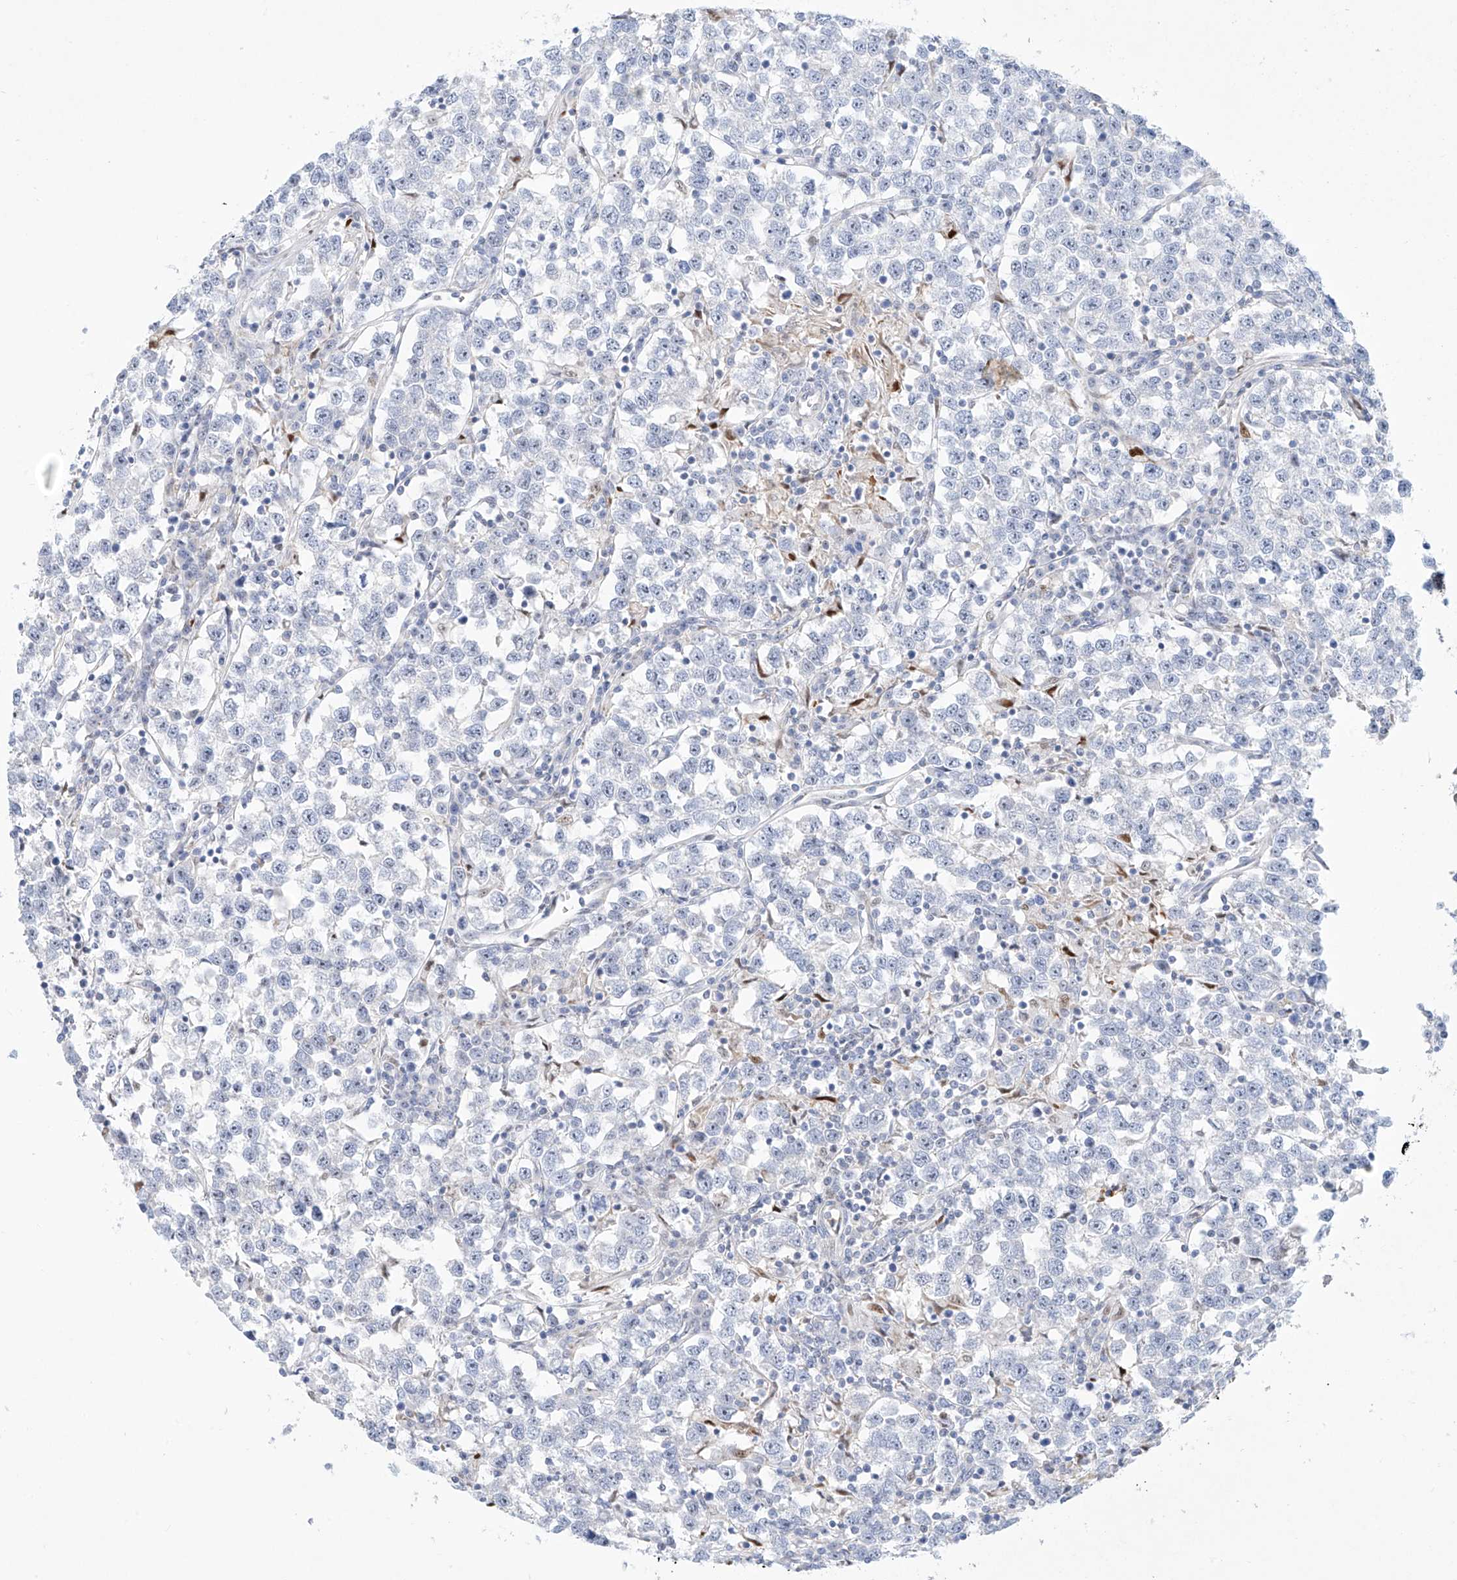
{"staining": {"intensity": "negative", "quantity": "none", "location": "none"}, "tissue": "testis cancer", "cell_type": "Tumor cells", "image_type": "cancer", "snomed": [{"axis": "morphology", "description": "Normal tissue, NOS"}, {"axis": "morphology", "description": "Seminoma, NOS"}, {"axis": "topography", "description": "Testis"}], "caption": "Immunohistochemical staining of testis cancer shows no significant staining in tumor cells.", "gene": "SNU13", "patient": {"sex": "male", "age": 43}}